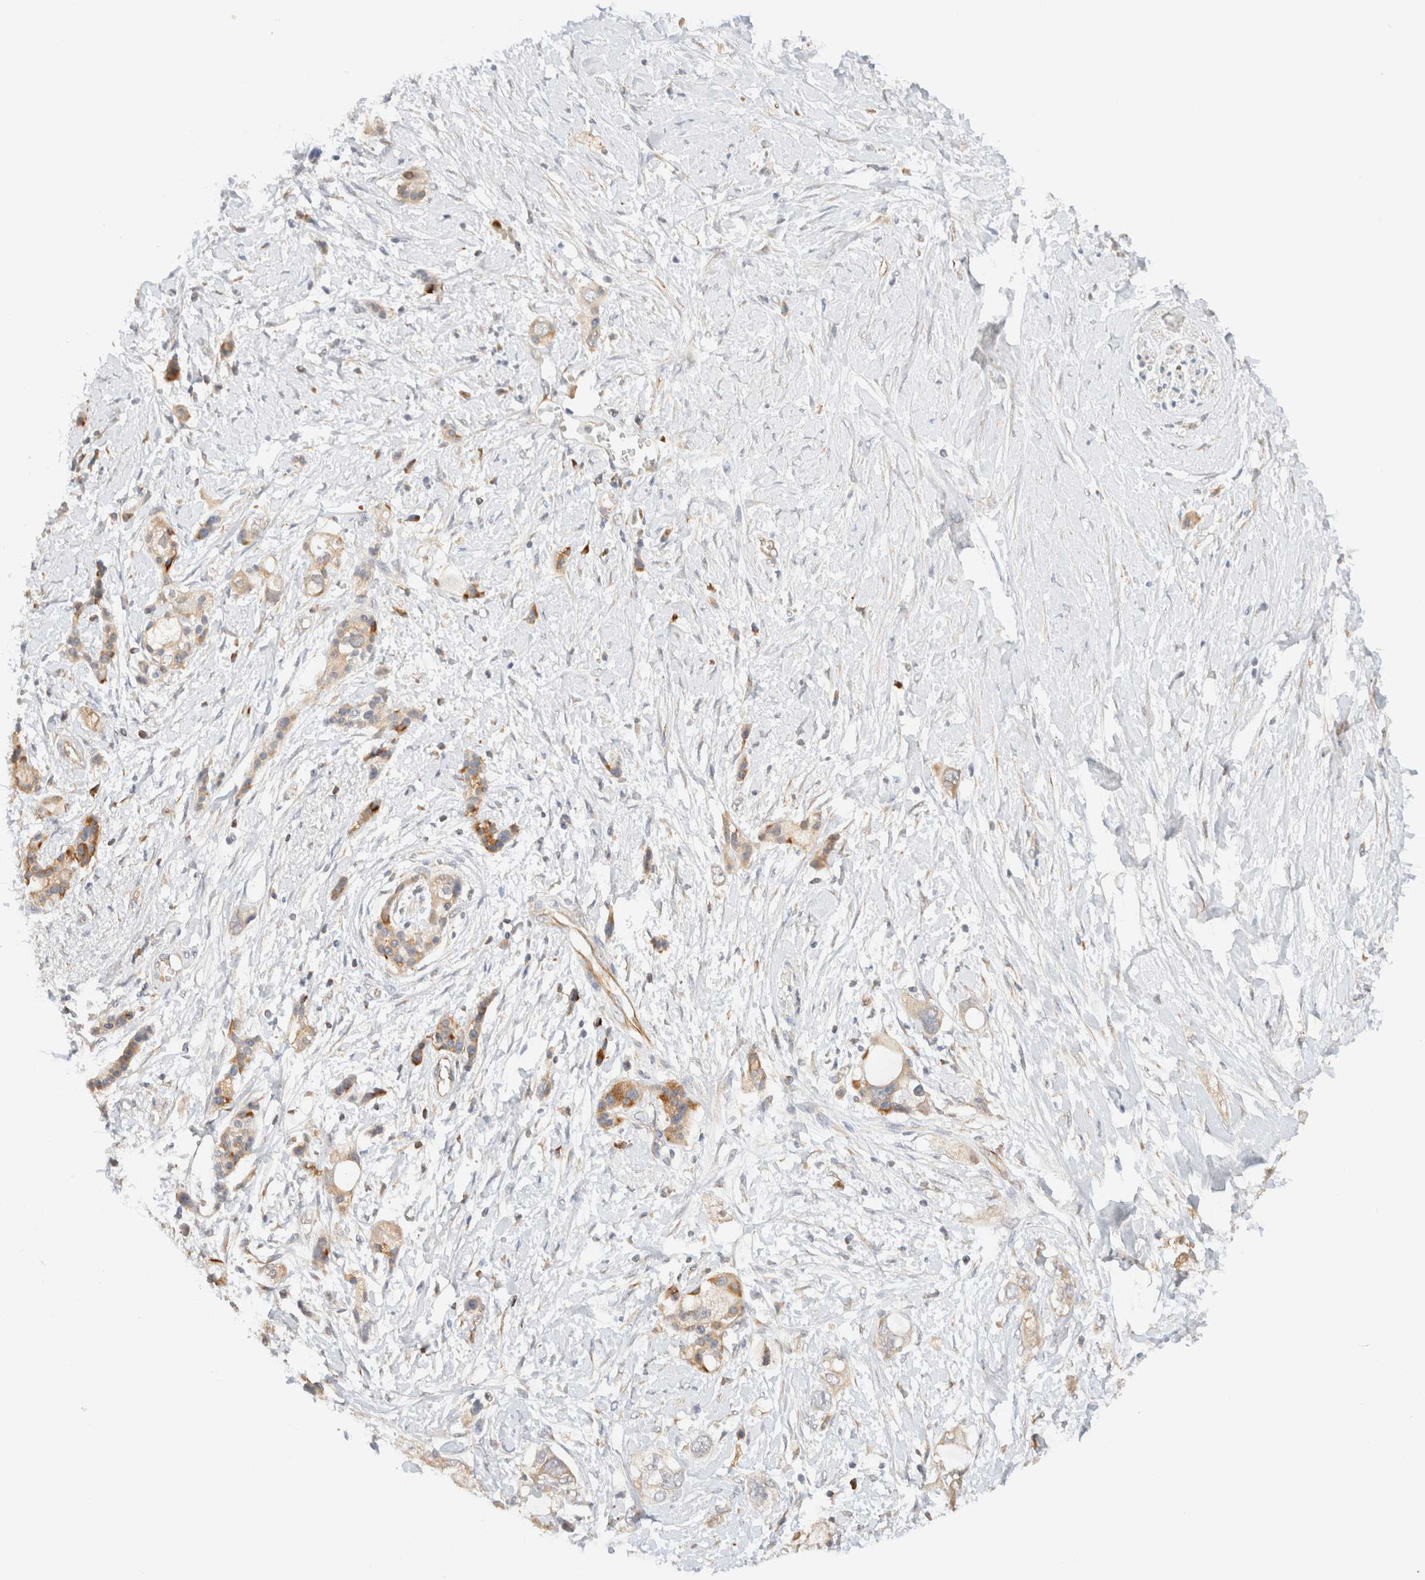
{"staining": {"intensity": "weak", "quantity": ">75%", "location": "cytoplasmic/membranous"}, "tissue": "pancreatic cancer", "cell_type": "Tumor cells", "image_type": "cancer", "snomed": [{"axis": "morphology", "description": "Adenocarcinoma, NOS"}, {"axis": "topography", "description": "Pancreas"}], "caption": "This micrograph displays immunohistochemistry (IHC) staining of human pancreatic cancer, with low weak cytoplasmic/membranous expression in approximately >75% of tumor cells.", "gene": "SYVN1", "patient": {"sex": "female", "age": 56}}